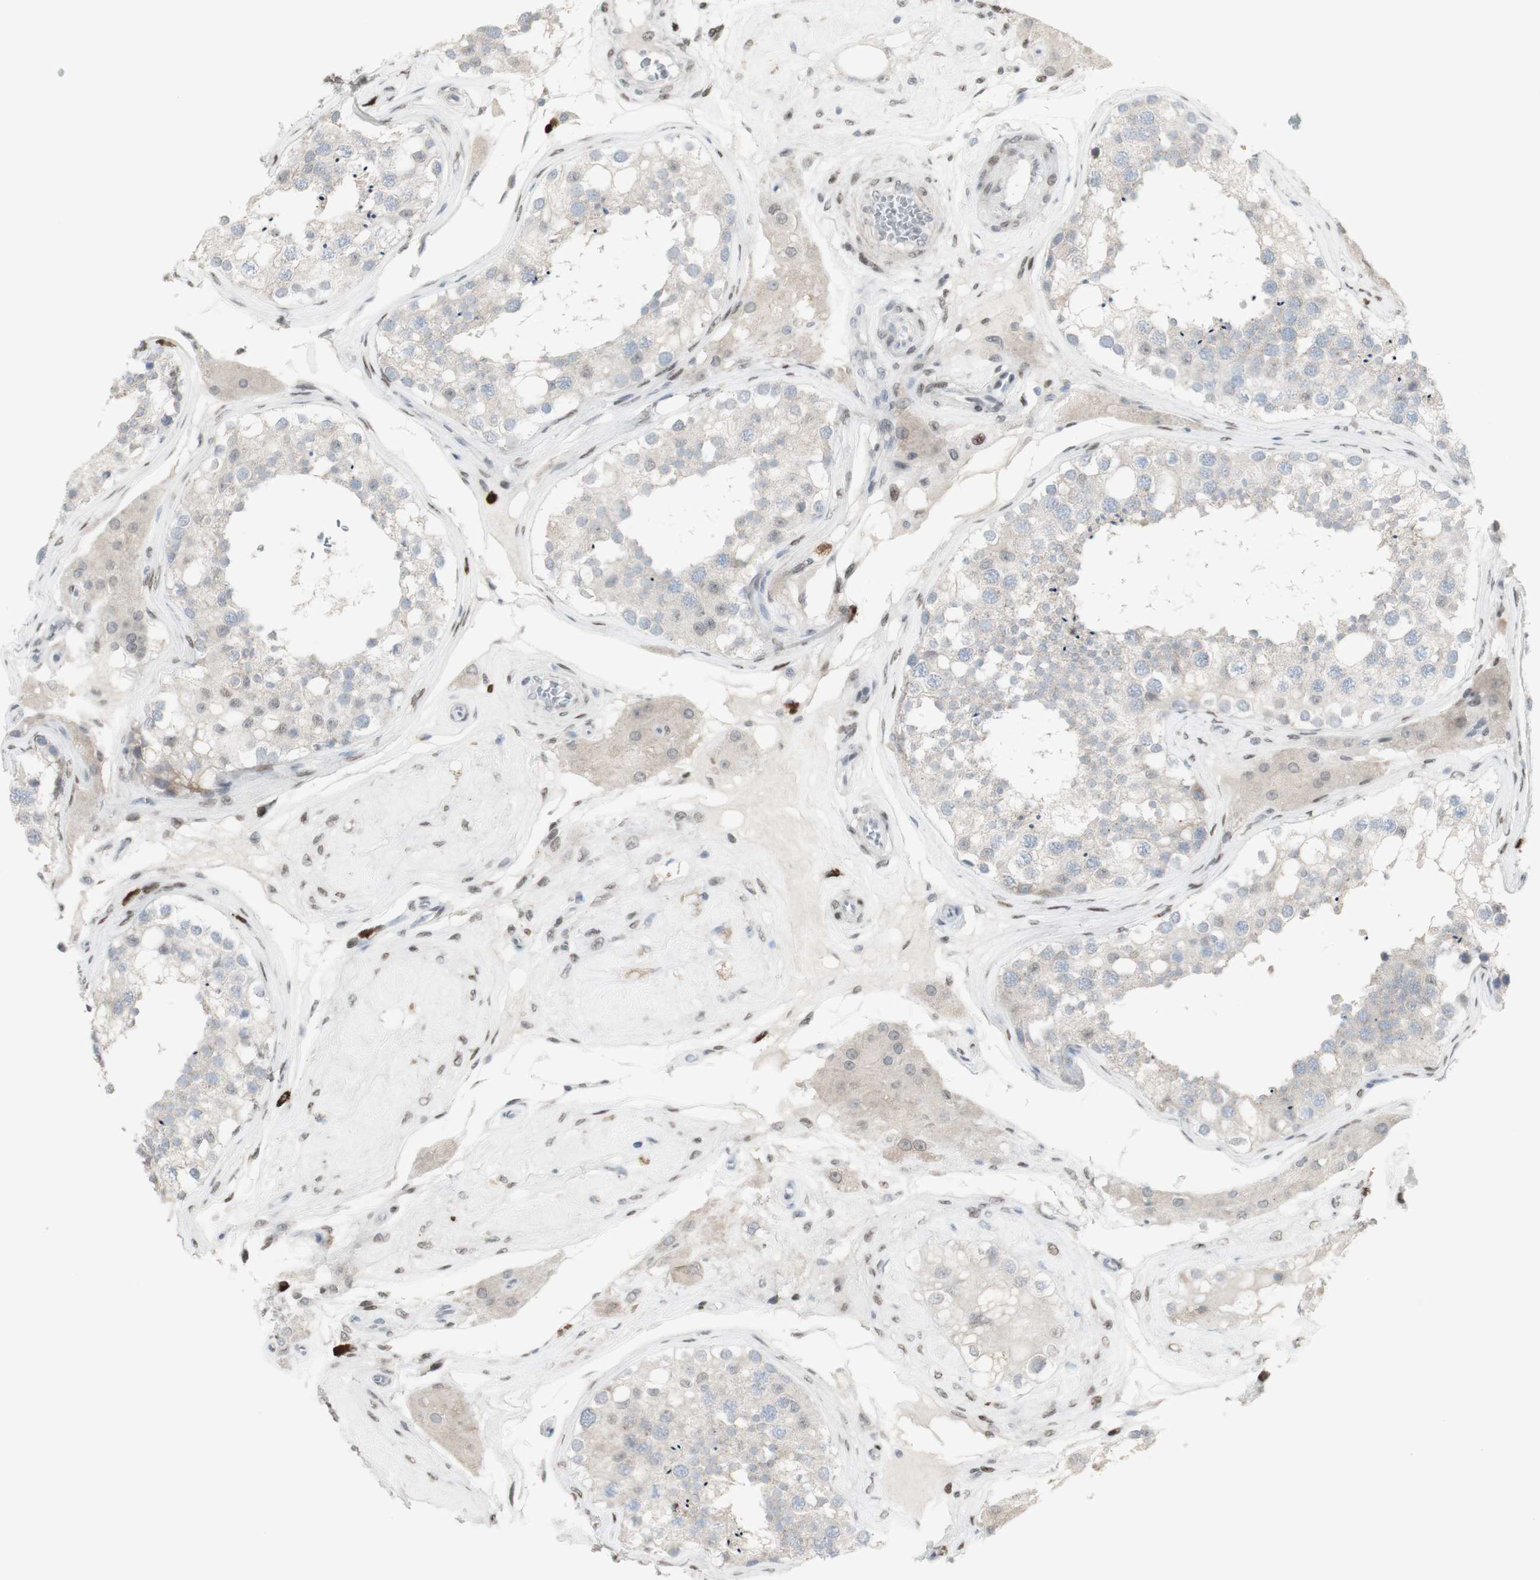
{"staining": {"intensity": "weak", "quantity": "<25%", "location": "cytoplasmic/membranous,nuclear"}, "tissue": "testis", "cell_type": "Cells in seminiferous ducts", "image_type": "normal", "snomed": [{"axis": "morphology", "description": "Normal tissue, NOS"}, {"axis": "topography", "description": "Testis"}], "caption": "Immunohistochemistry (IHC) histopathology image of benign testis: human testis stained with DAB exhibits no significant protein staining in cells in seminiferous ducts.", "gene": "C1orf116", "patient": {"sex": "male", "age": 68}}